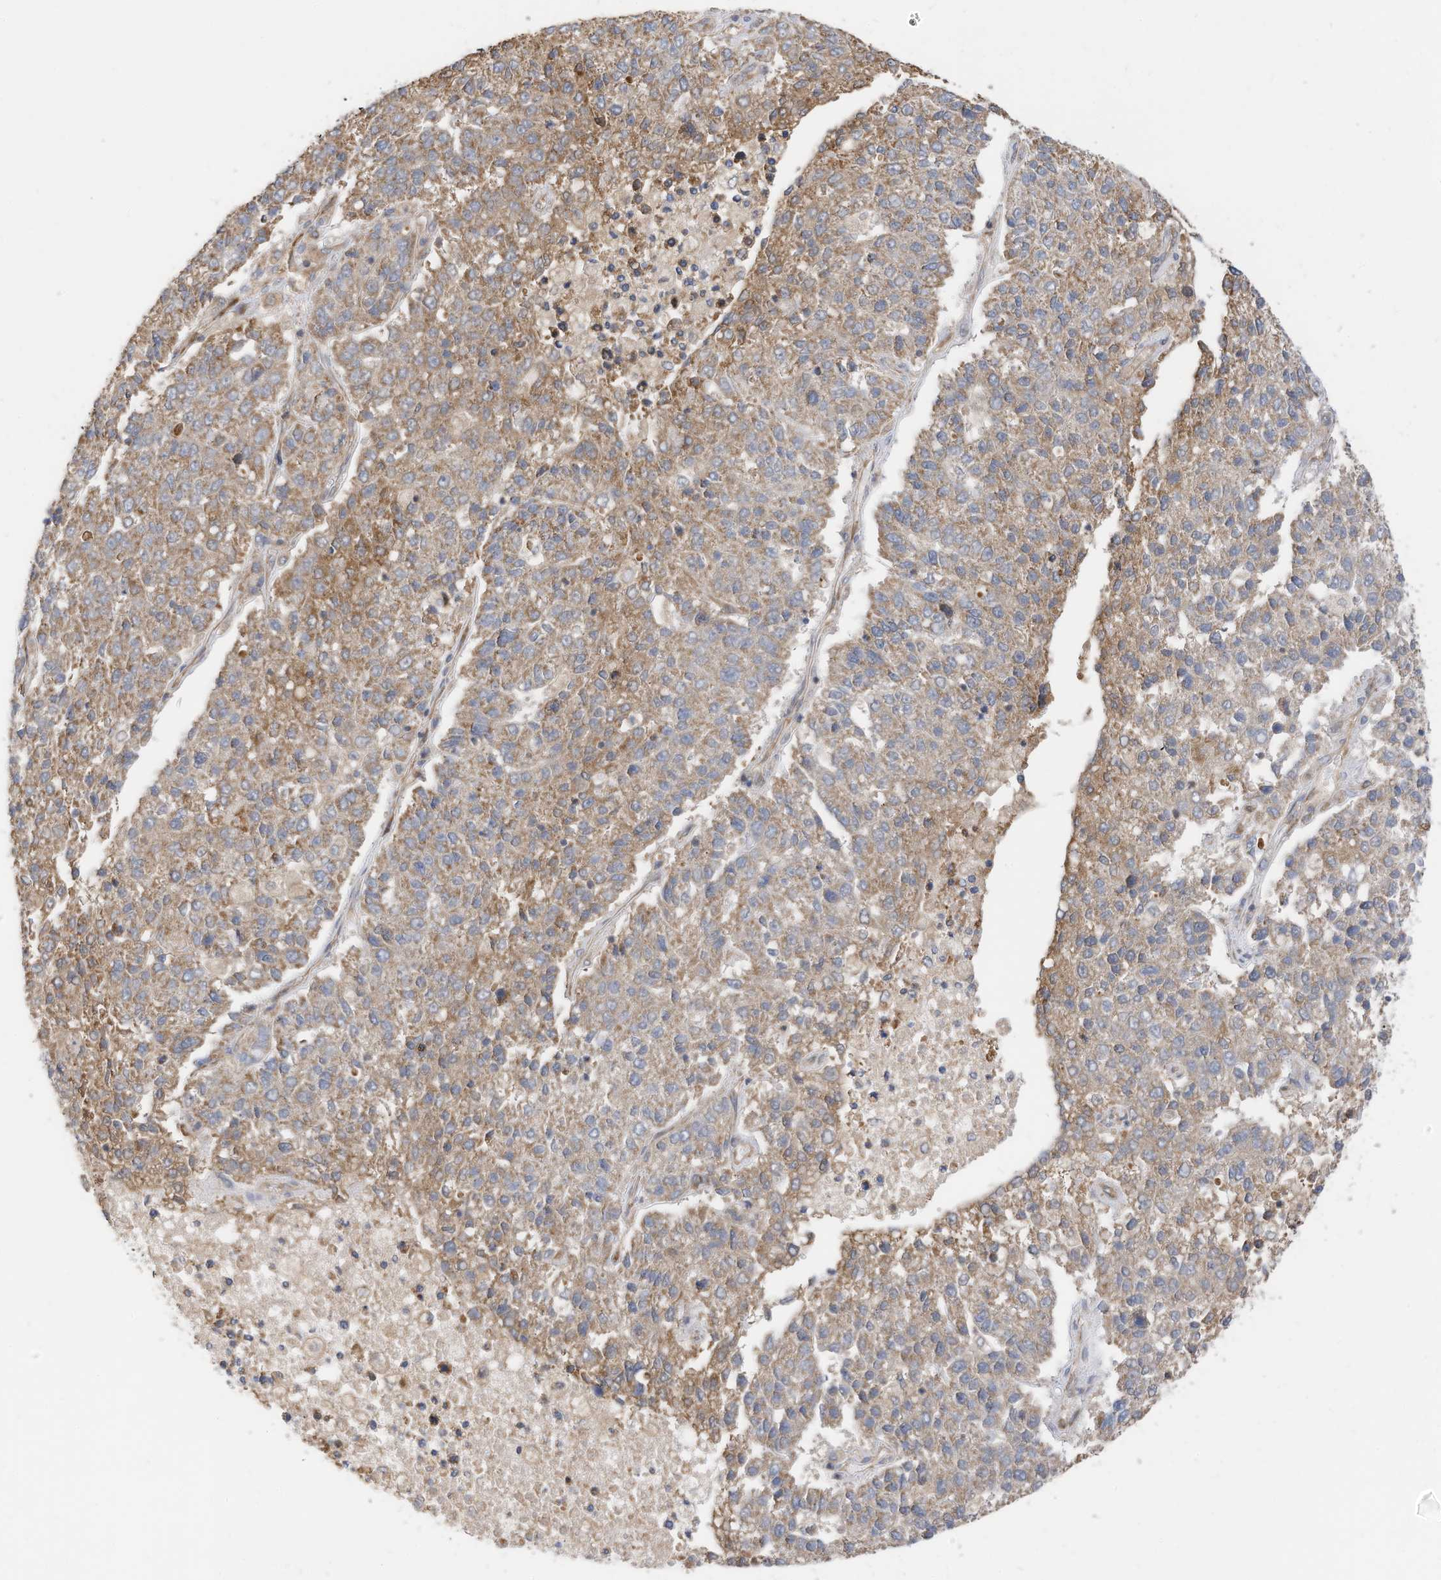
{"staining": {"intensity": "moderate", "quantity": "25%-75%", "location": "cytoplasmic/membranous"}, "tissue": "pancreatic cancer", "cell_type": "Tumor cells", "image_type": "cancer", "snomed": [{"axis": "morphology", "description": "Adenocarcinoma, NOS"}, {"axis": "topography", "description": "Pancreas"}], "caption": "Immunohistochemical staining of human pancreatic cancer (adenocarcinoma) displays medium levels of moderate cytoplasmic/membranous protein positivity in approximately 25%-75% of tumor cells.", "gene": "METTL6", "patient": {"sex": "female", "age": 61}}